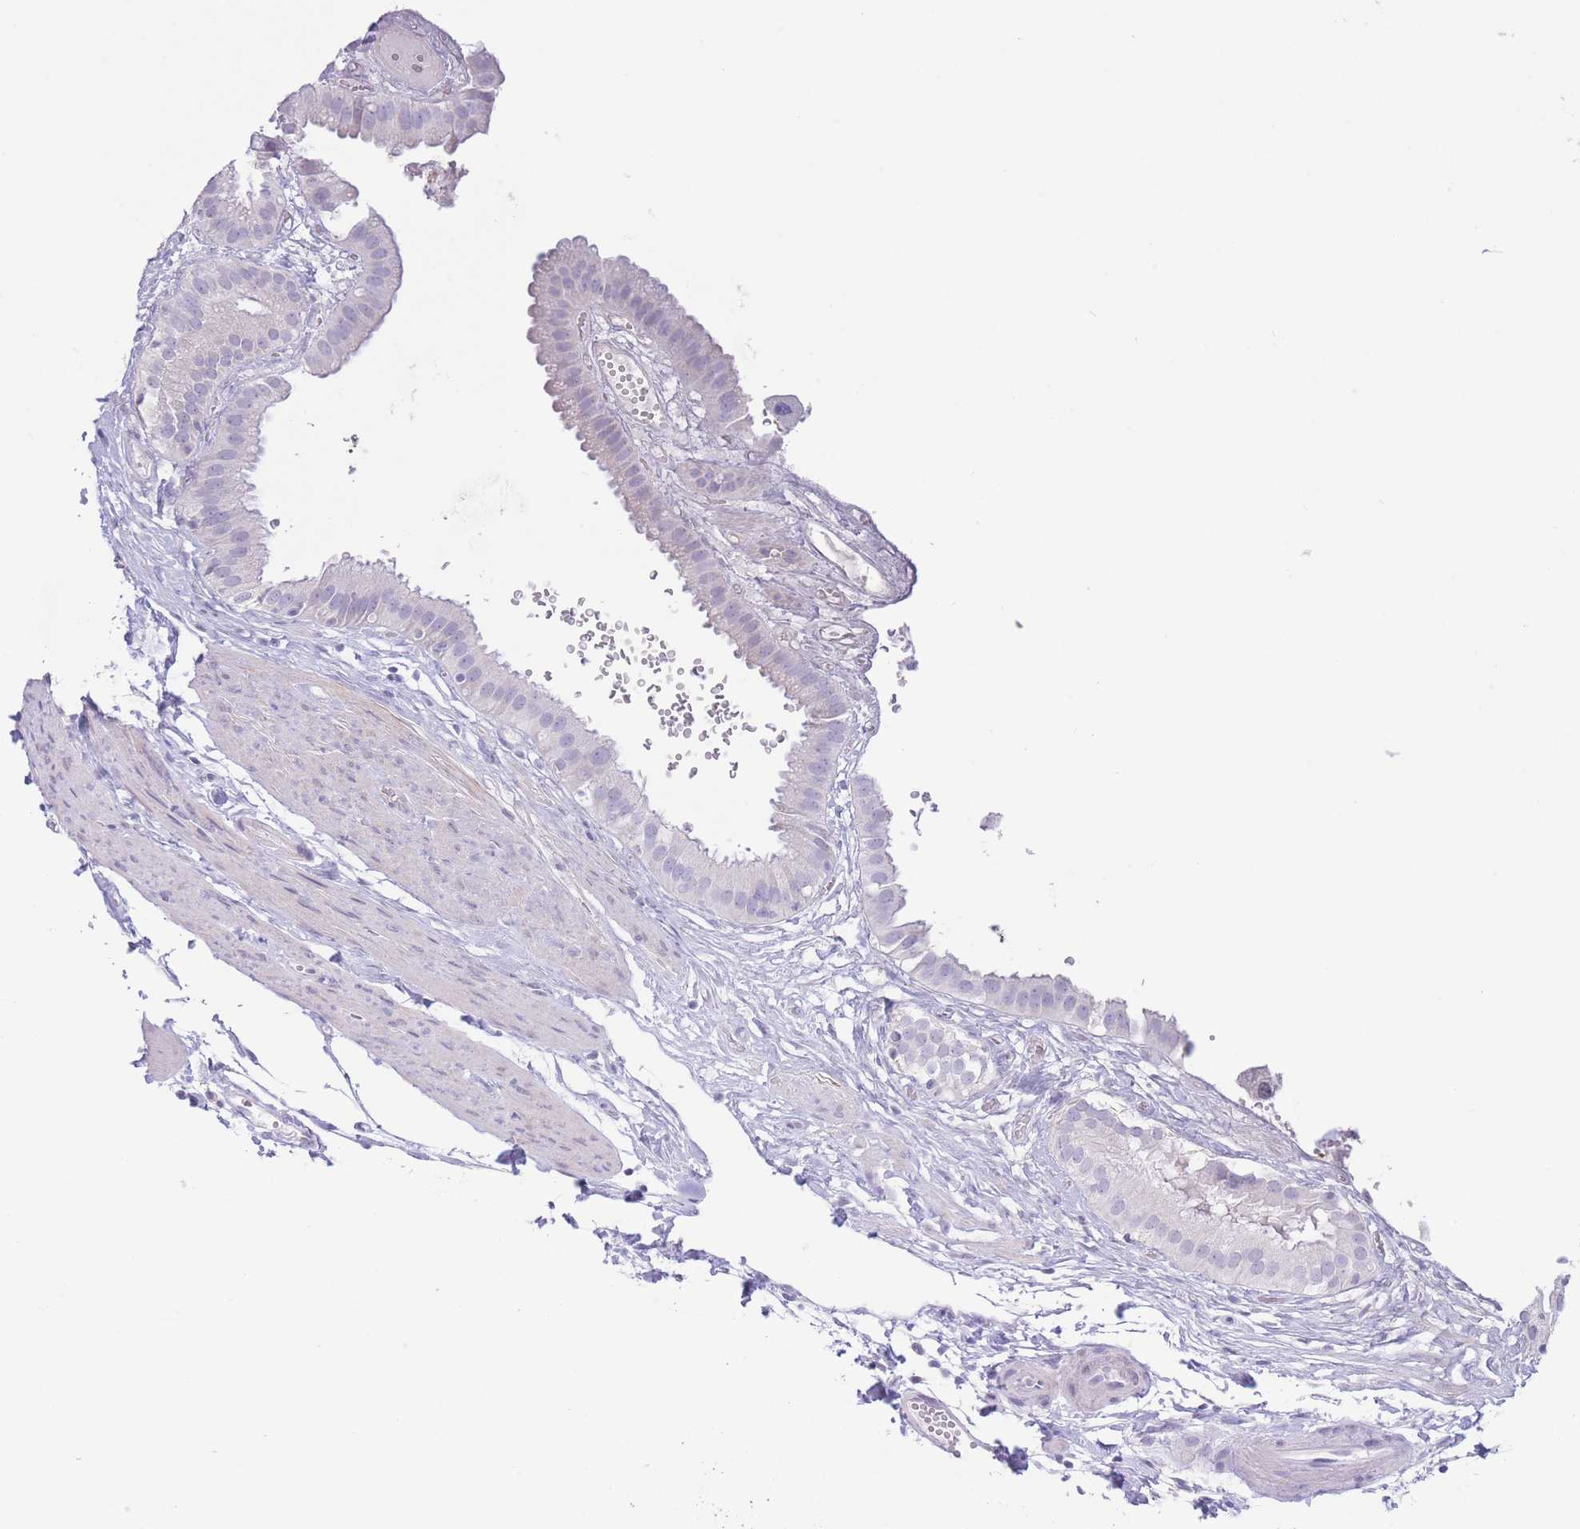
{"staining": {"intensity": "negative", "quantity": "none", "location": "none"}, "tissue": "gallbladder", "cell_type": "Glandular cells", "image_type": "normal", "snomed": [{"axis": "morphology", "description": "Normal tissue, NOS"}, {"axis": "topography", "description": "Gallbladder"}], "caption": "Image shows no protein expression in glandular cells of benign gallbladder. Nuclei are stained in blue.", "gene": "PKLR", "patient": {"sex": "female", "age": 61}}